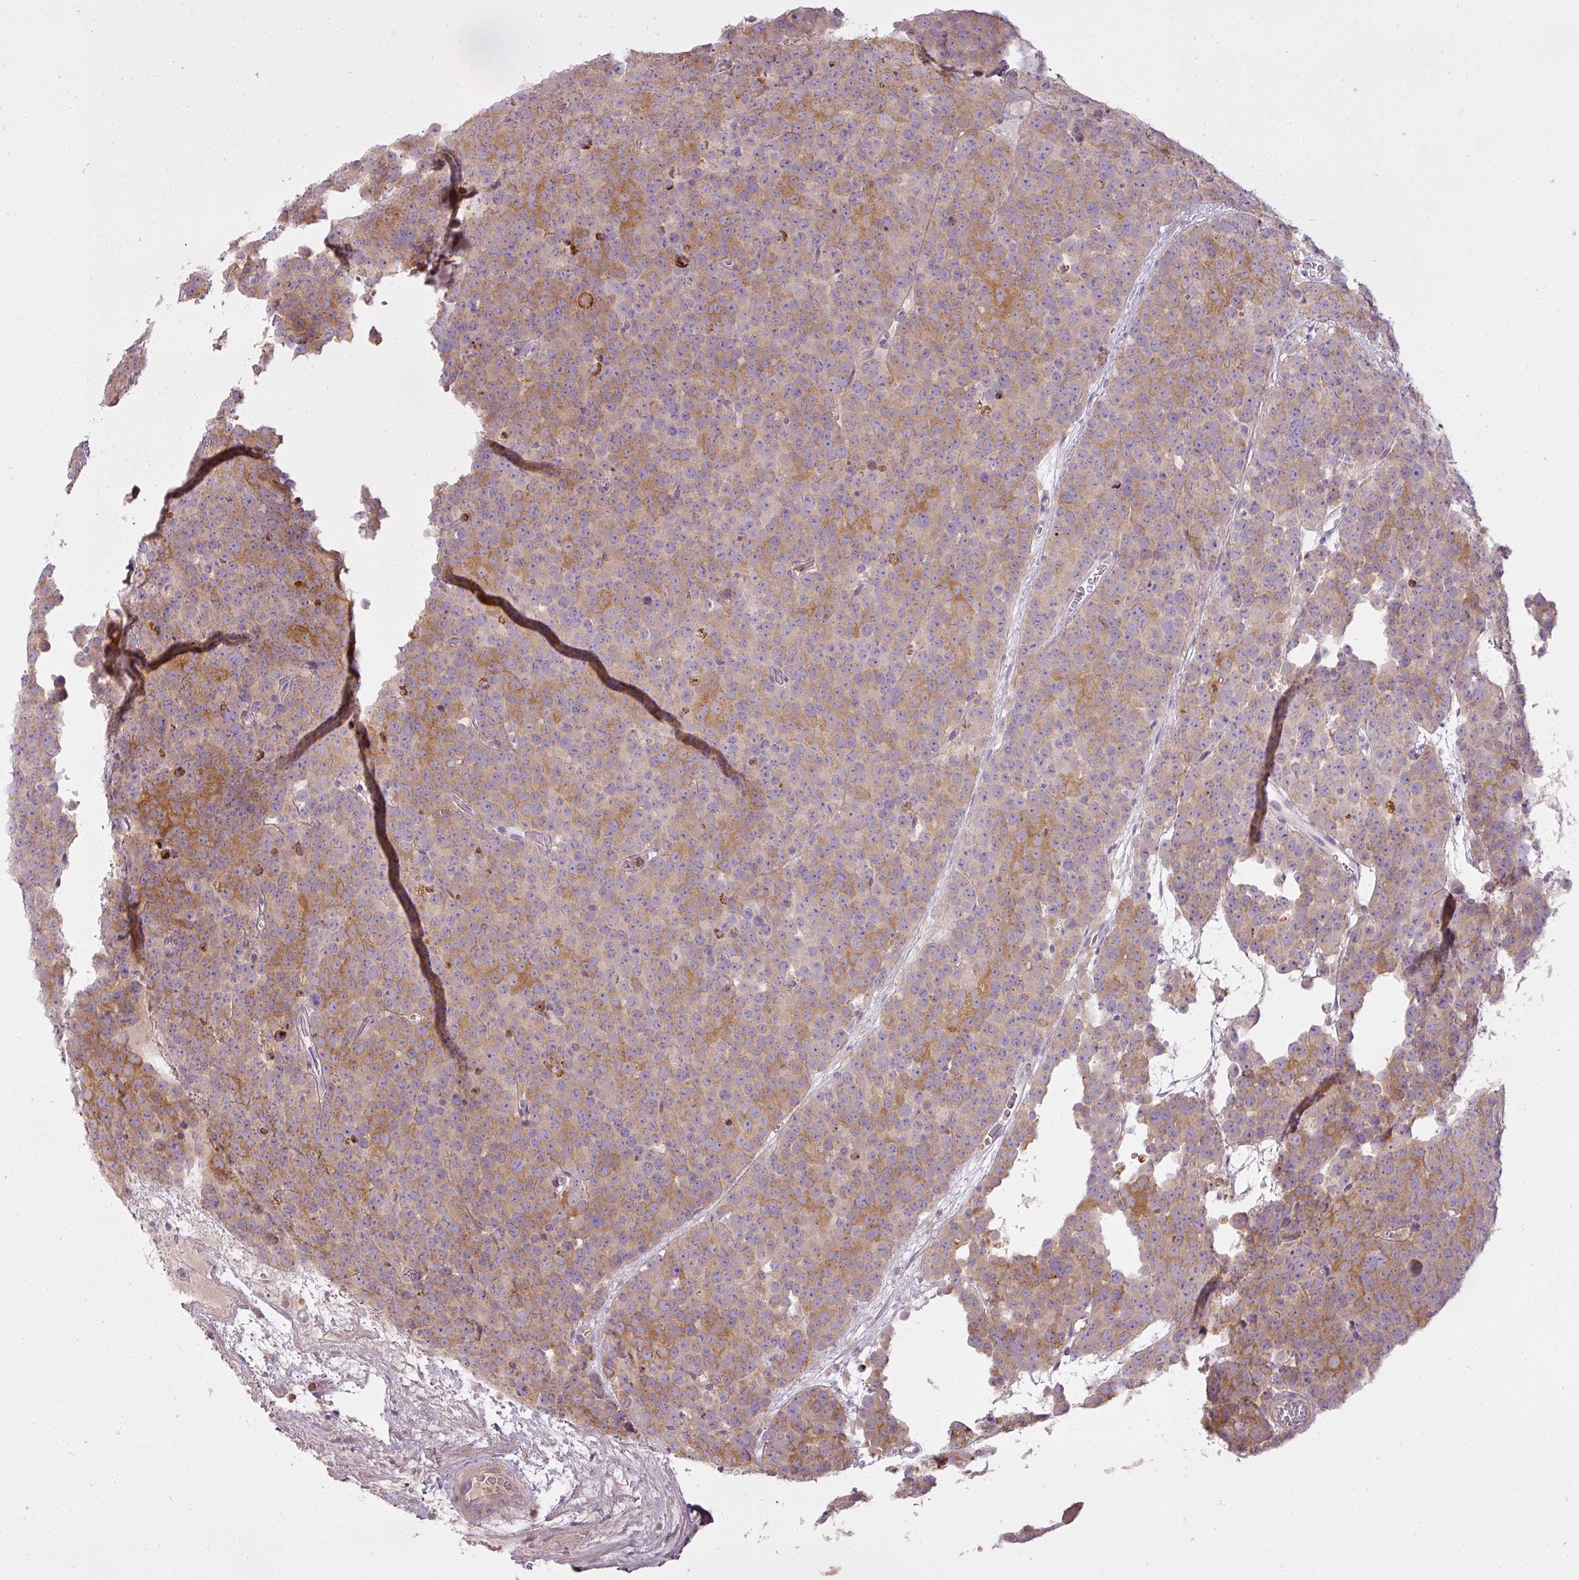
{"staining": {"intensity": "moderate", "quantity": "25%-75%", "location": "cytoplasmic/membranous"}, "tissue": "testis cancer", "cell_type": "Tumor cells", "image_type": "cancer", "snomed": [{"axis": "morphology", "description": "Seminoma, NOS"}, {"axis": "topography", "description": "Testis"}], "caption": "DAB immunohistochemical staining of human testis seminoma reveals moderate cytoplasmic/membranous protein expression in about 25%-75% of tumor cells.", "gene": "STK4", "patient": {"sex": "male", "age": 71}}